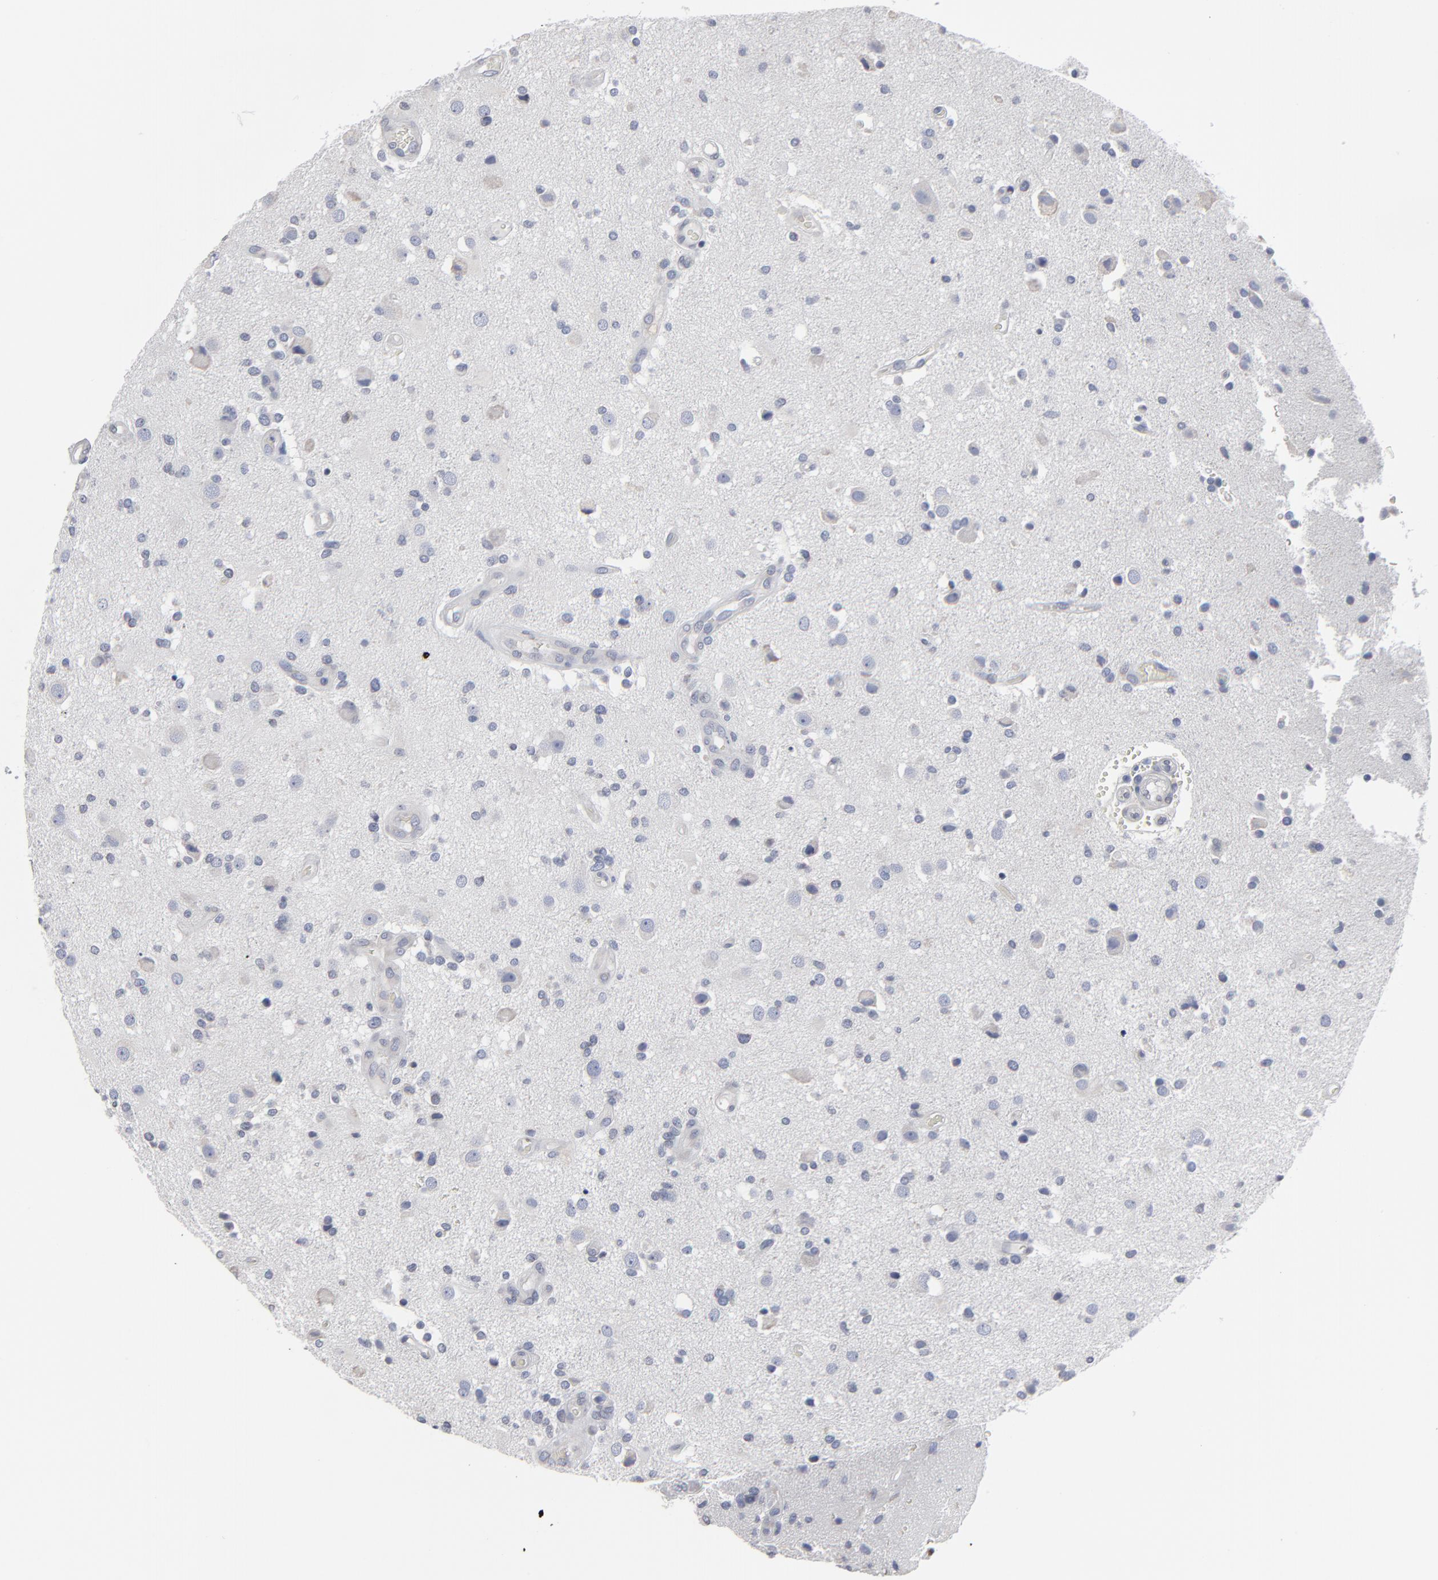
{"staining": {"intensity": "weak", "quantity": "<25%", "location": "cytoplasmic/membranous,nuclear"}, "tissue": "glioma", "cell_type": "Tumor cells", "image_type": "cancer", "snomed": [{"axis": "morphology", "description": "Normal tissue, NOS"}, {"axis": "morphology", "description": "Glioma, malignant, High grade"}, {"axis": "topography", "description": "Cerebral cortex"}], "caption": "Tumor cells are negative for protein expression in human glioma. Nuclei are stained in blue.", "gene": "SYNE2", "patient": {"sex": "male", "age": 75}}